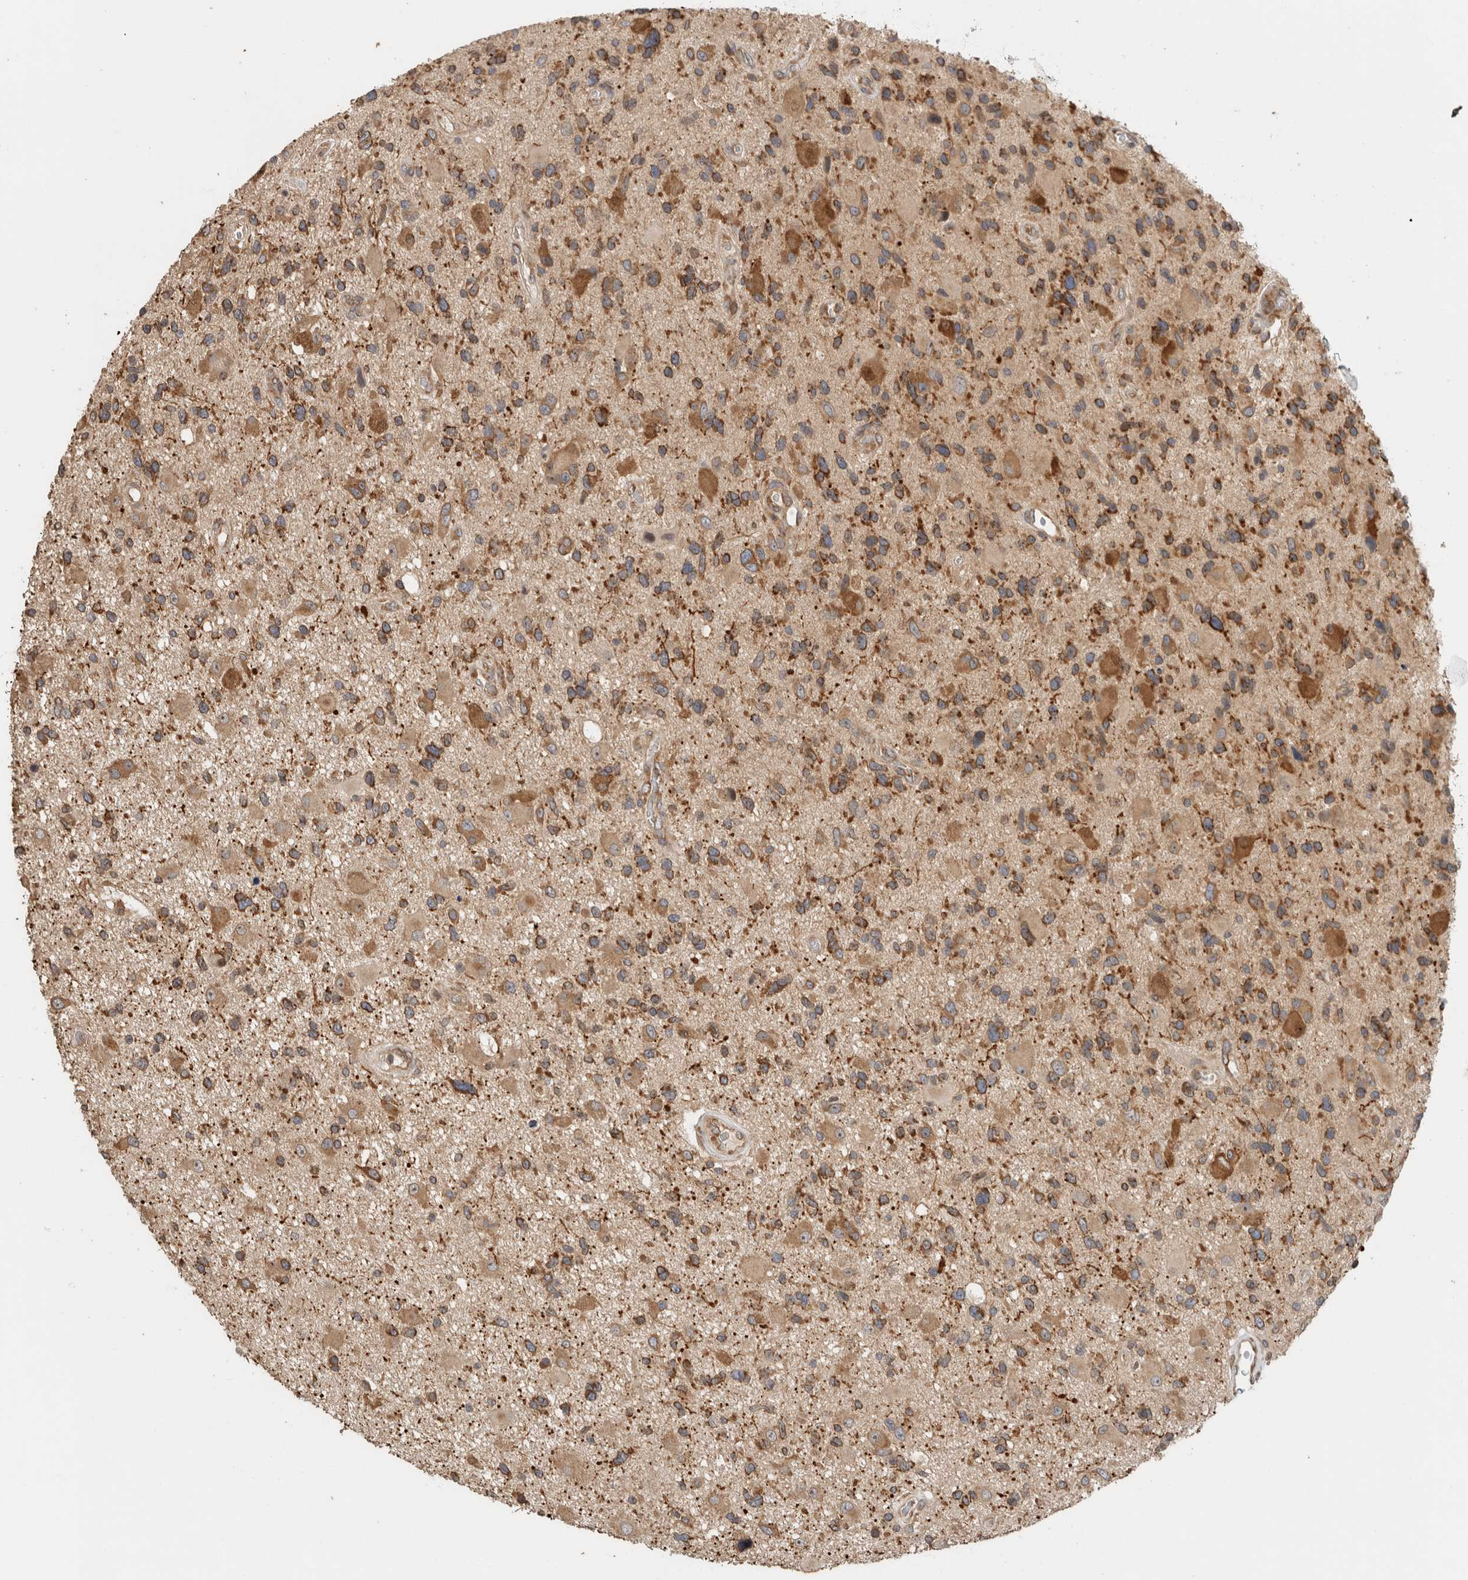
{"staining": {"intensity": "moderate", "quantity": ">75%", "location": "cytoplasmic/membranous"}, "tissue": "glioma", "cell_type": "Tumor cells", "image_type": "cancer", "snomed": [{"axis": "morphology", "description": "Glioma, malignant, High grade"}, {"axis": "topography", "description": "Brain"}], "caption": "Protein staining reveals moderate cytoplasmic/membranous expression in approximately >75% of tumor cells in malignant glioma (high-grade). (IHC, brightfield microscopy, high magnification).", "gene": "PUM1", "patient": {"sex": "male", "age": 33}}